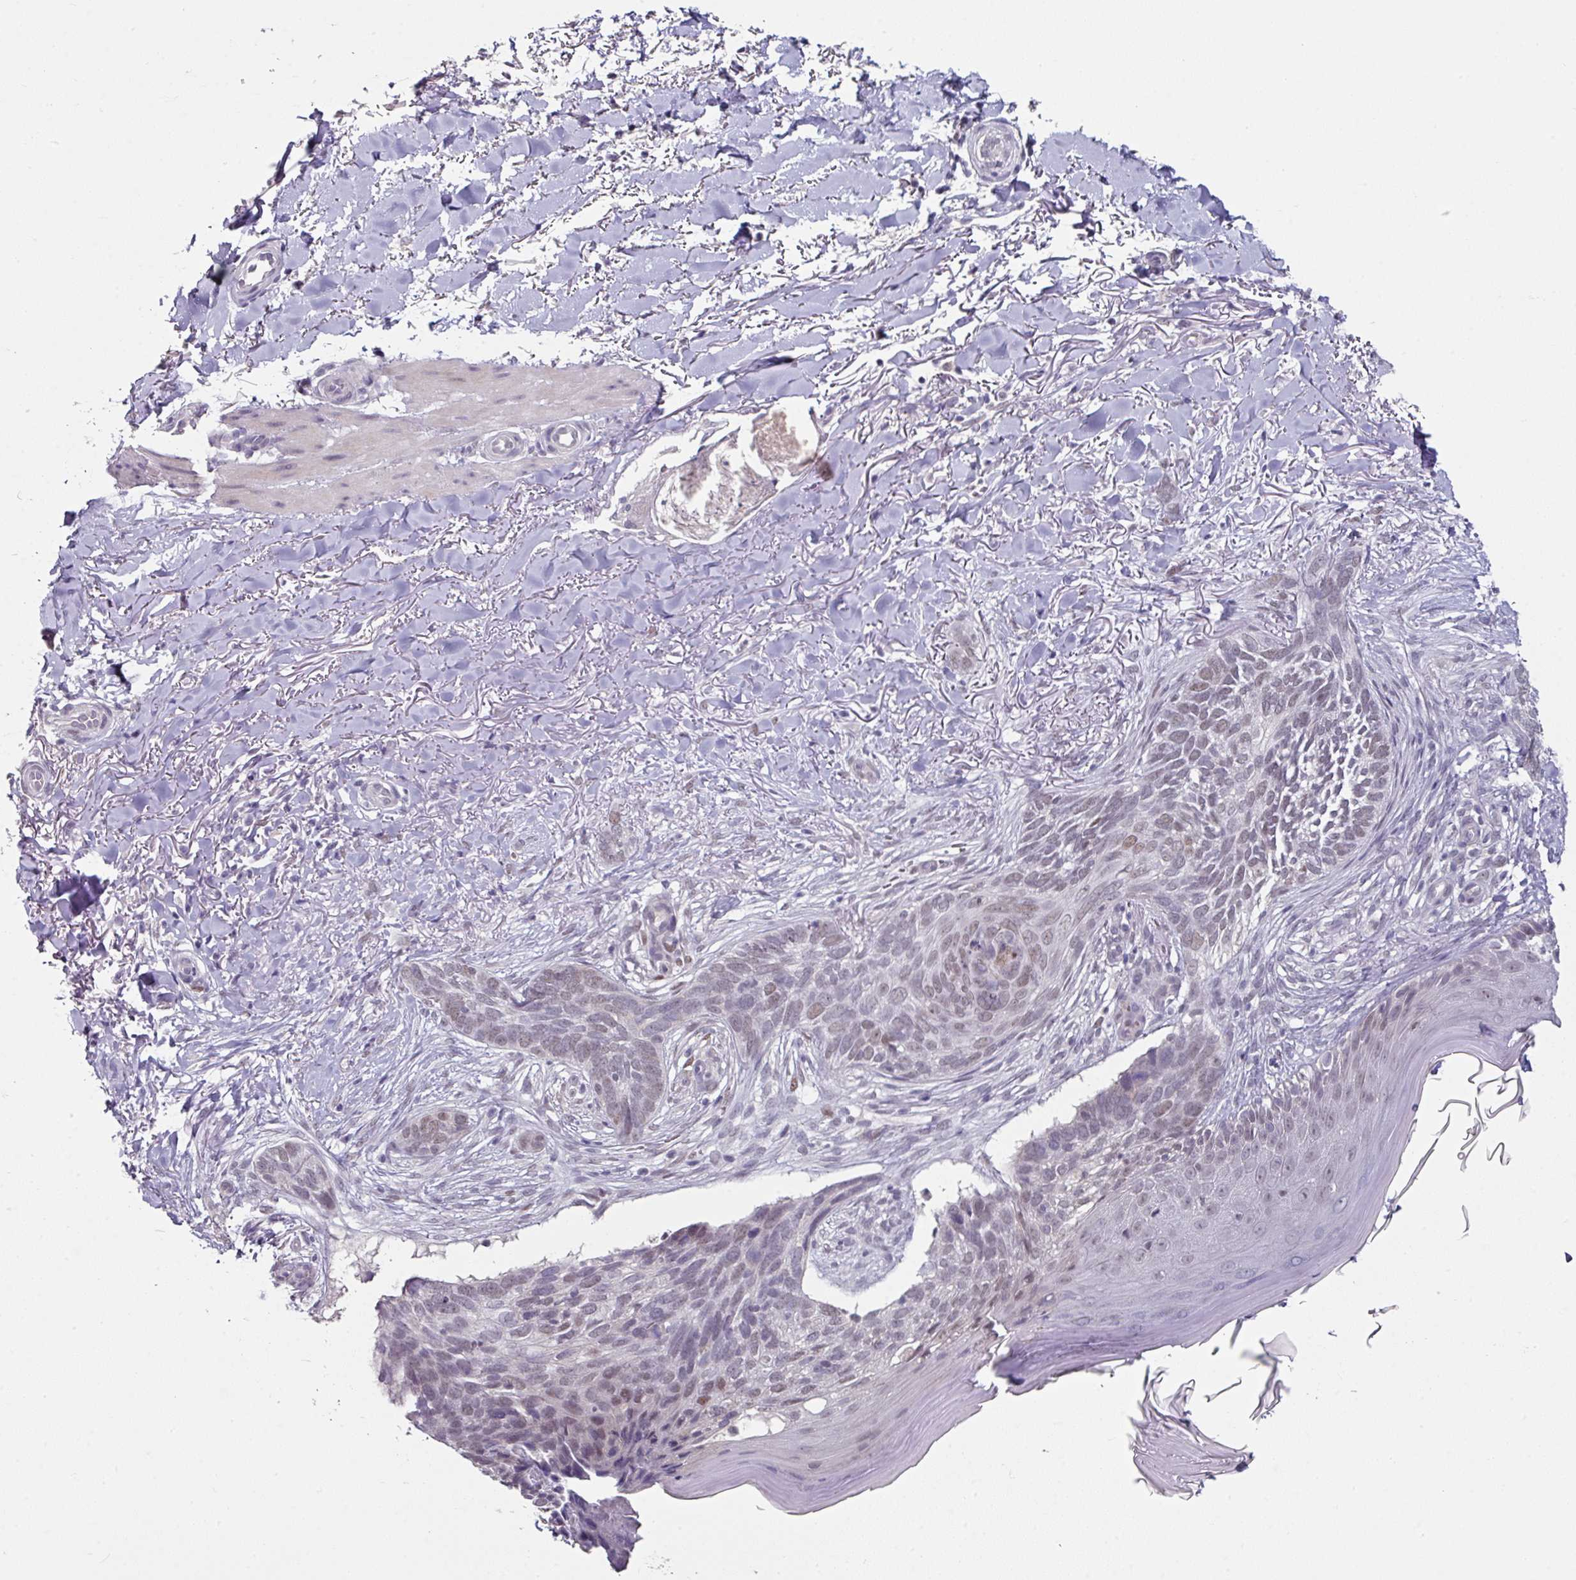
{"staining": {"intensity": "weak", "quantity": ">75%", "location": "nuclear"}, "tissue": "skin cancer", "cell_type": "Tumor cells", "image_type": "cancer", "snomed": [{"axis": "morphology", "description": "Normal tissue, NOS"}, {"axis": "morphology", "description": "Basal cell carcinoma"}, {"axis": "topography", "description": "Skin"}], "caption": "Protein positivity by IHC shows weak nuclear expression in approximately >75% of tumor cells in basal cell carcinoma (skin).", "gene": "ELK1", "patient": {"sex": "female", "age": 67}}